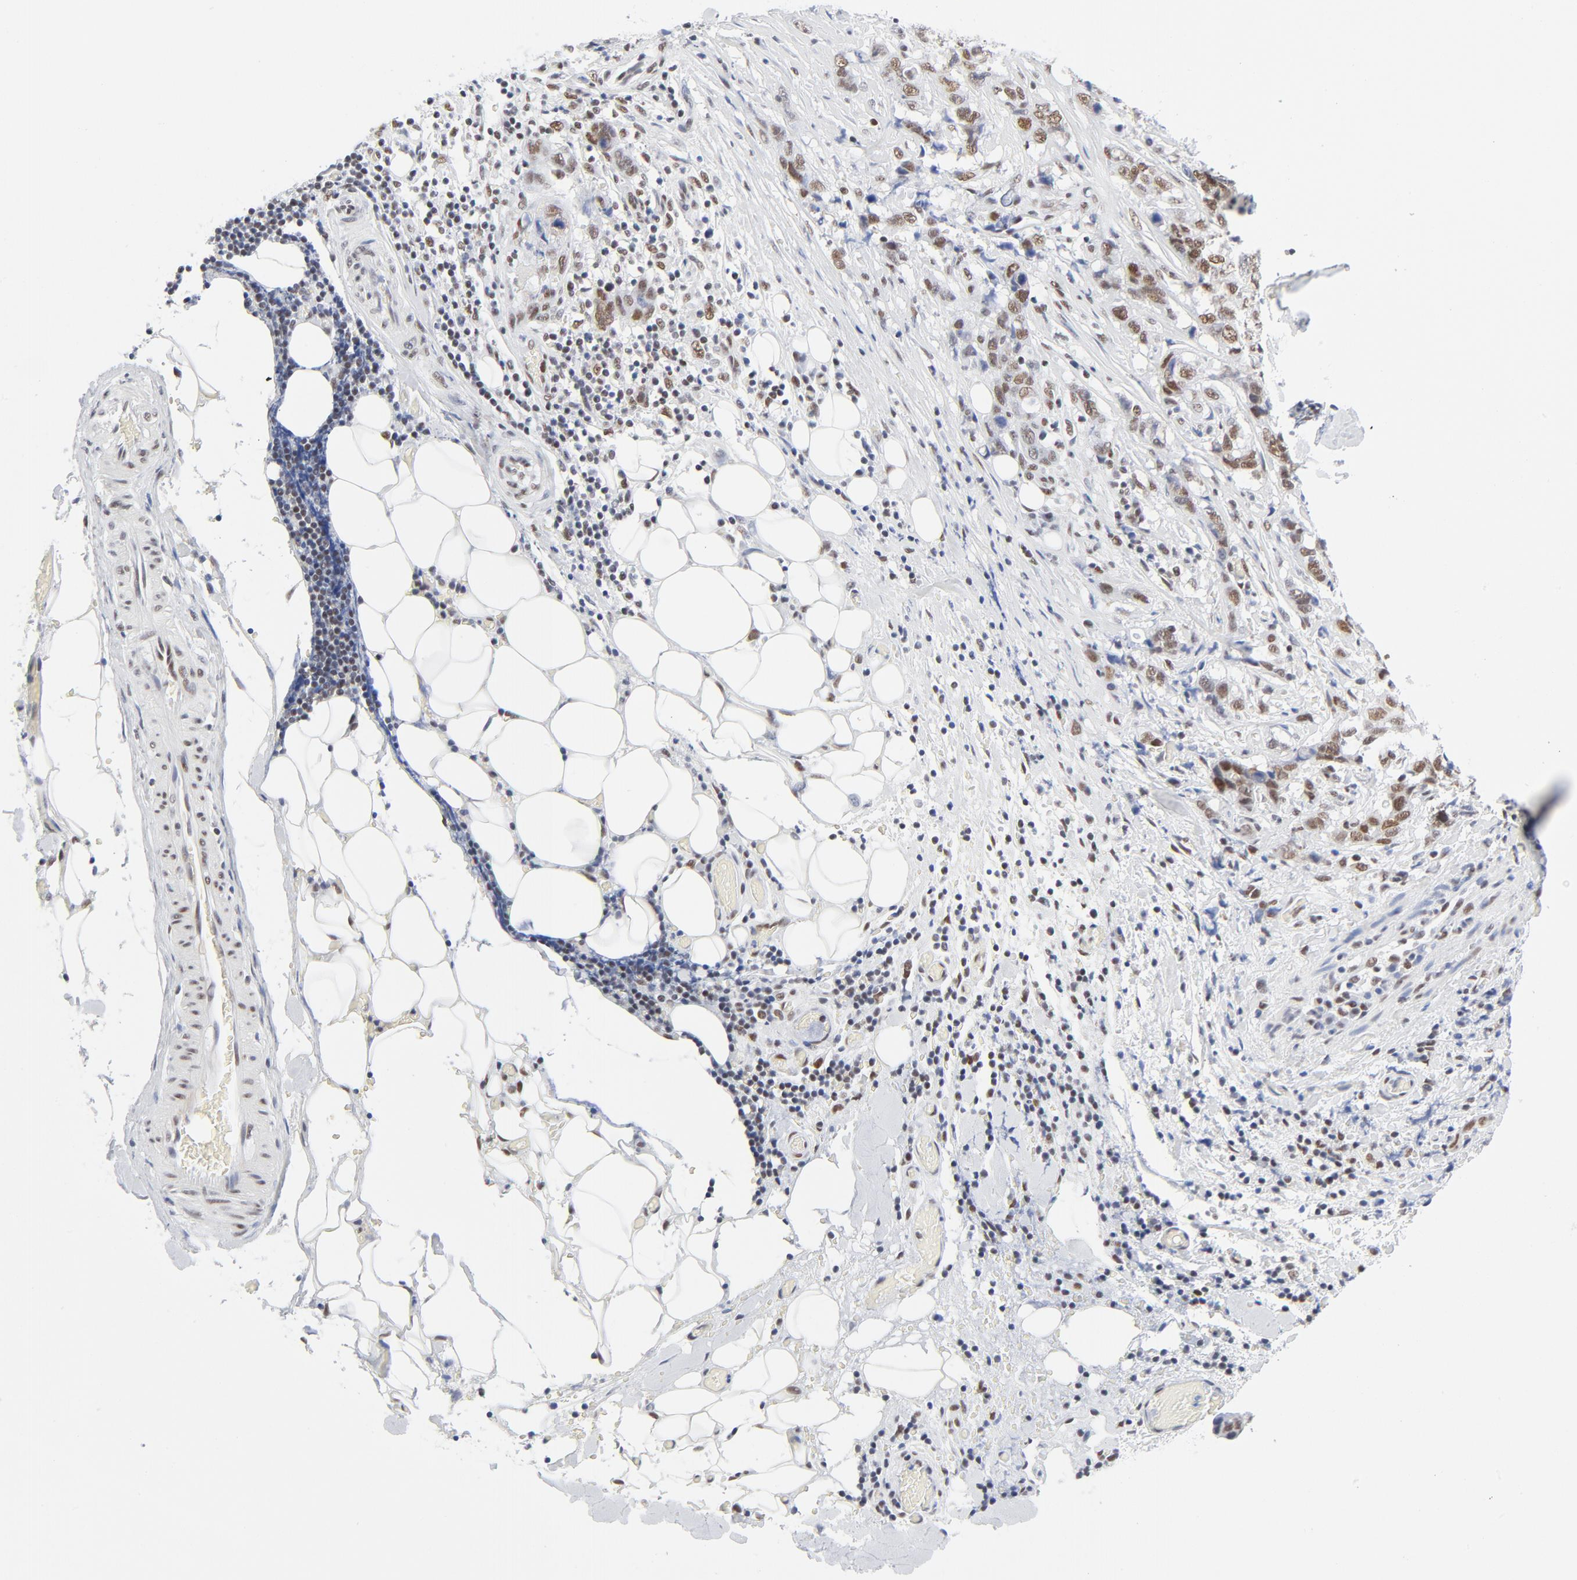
{"staining": {"intensity": "moderate", "quantity": ">75%", "location": "nuclear"}, "tissue": "stomach cancer", "cell_type": "Tumor cells", "image_type": "cancer", "snomed": [{"axis": "morphology", "description": "Adenocarcinoma, NOS"}, {"axis": "topography", "description": "Stomach"}], "caption": "This is a micrograph of immunohistochemistry staining of stomach adenocarcinoma, which shows moderate positivity in the nuclear of tumor cells.", "gene": "ATF2", "patient": {"sex": "male", "age": 48}}